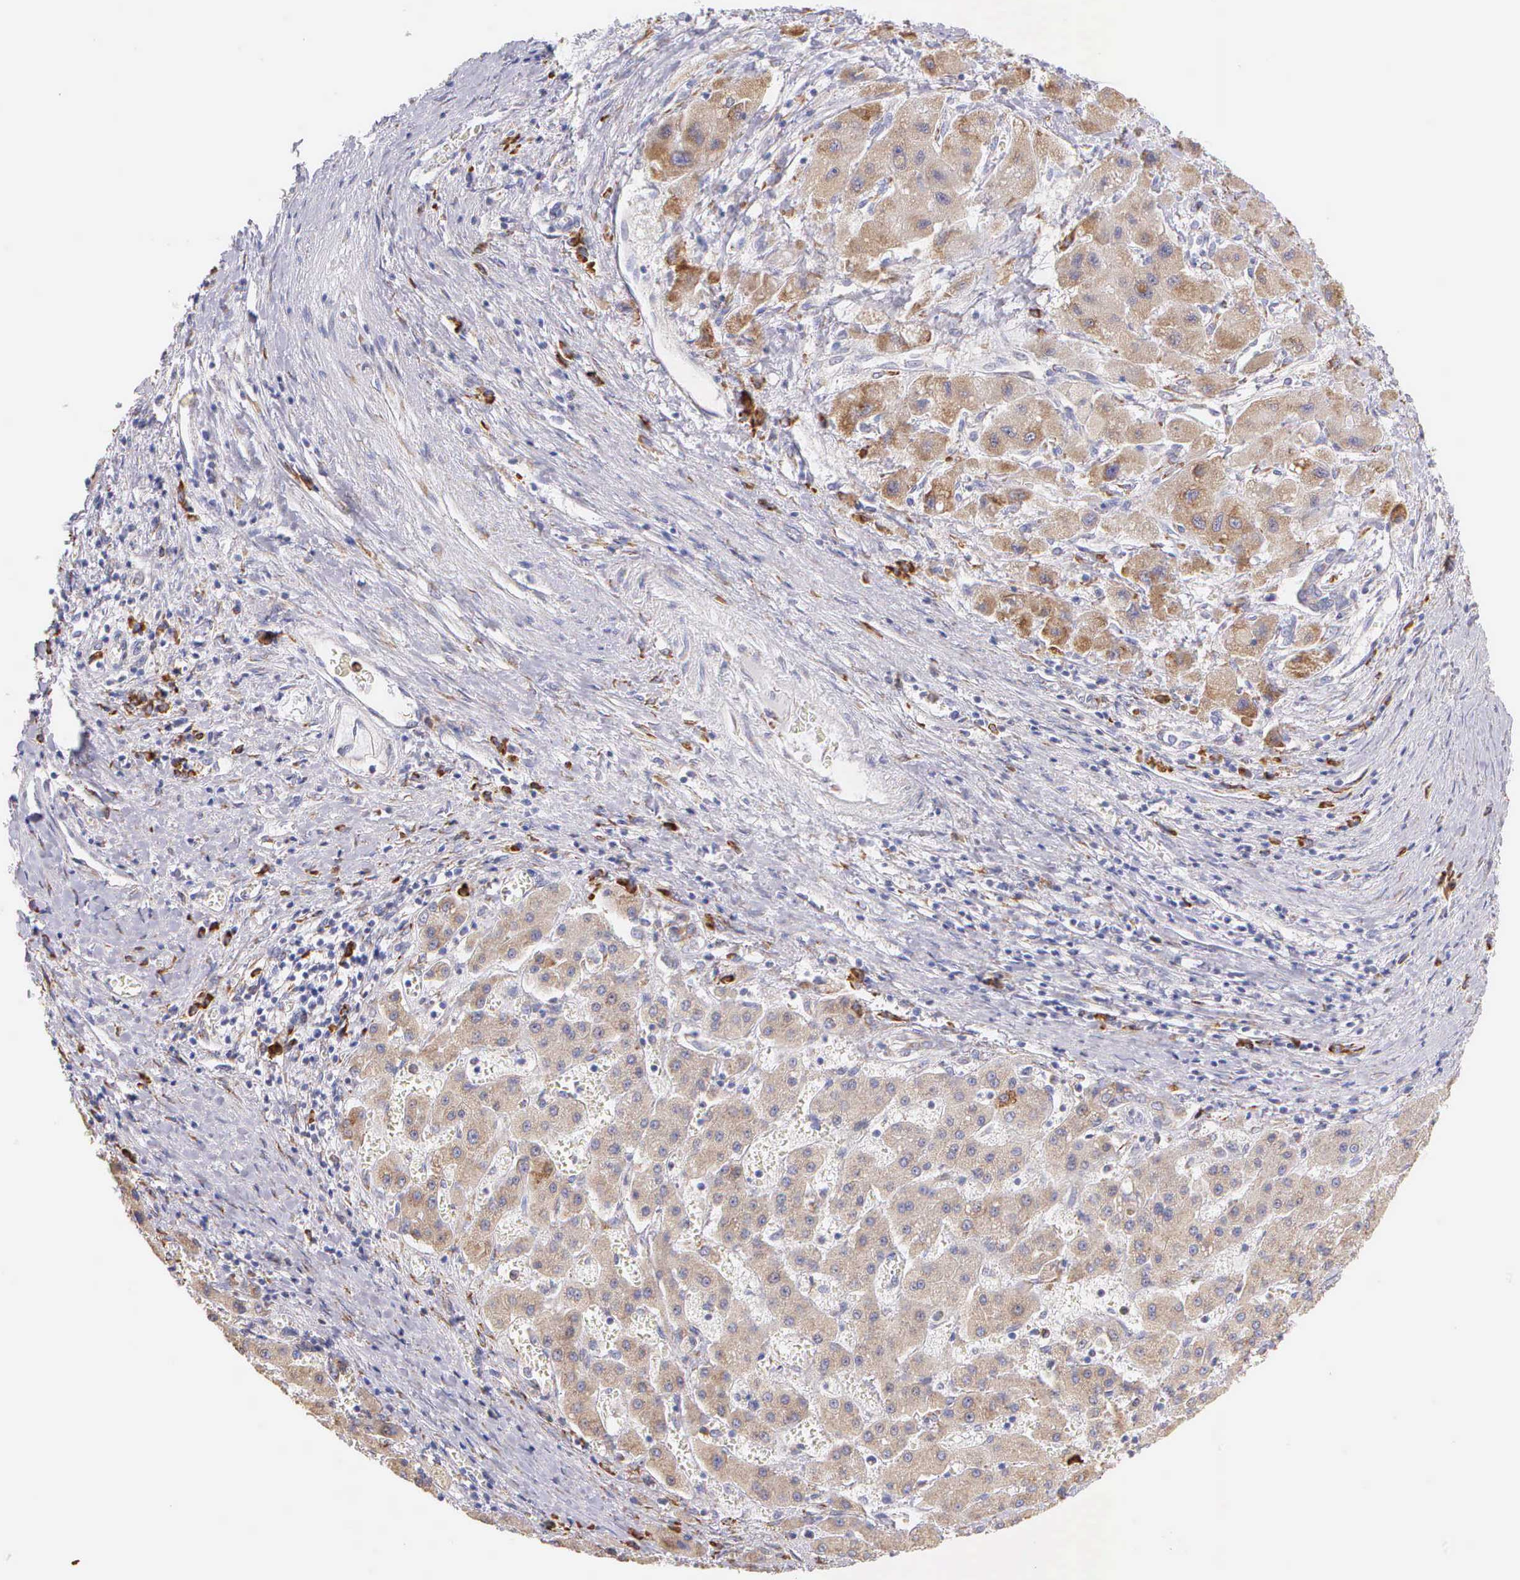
{"staining": {"intensity": "weak", "quantity": ">75%", "location": "cytoplasmic/membranous"}, "tissue": "liver cancer", "cell_type": "Tumor cells", "image_type": "cancer", "snomed": [{"axis": "morphology", "description": "Carcinoma, Hepatocellular, NOS"}, {"axis": "topography", "description": "Liver"}], "caption": "Approximately >75% of tumor cells in liver cancer (hepatocellular carcinoma) demonstrate weak cytoplasmic/membranous protein expression as visualized by brown immunohistochemical staining.", "gene": "CKAP4", "patient": {"sex": "male", "age": 24}}